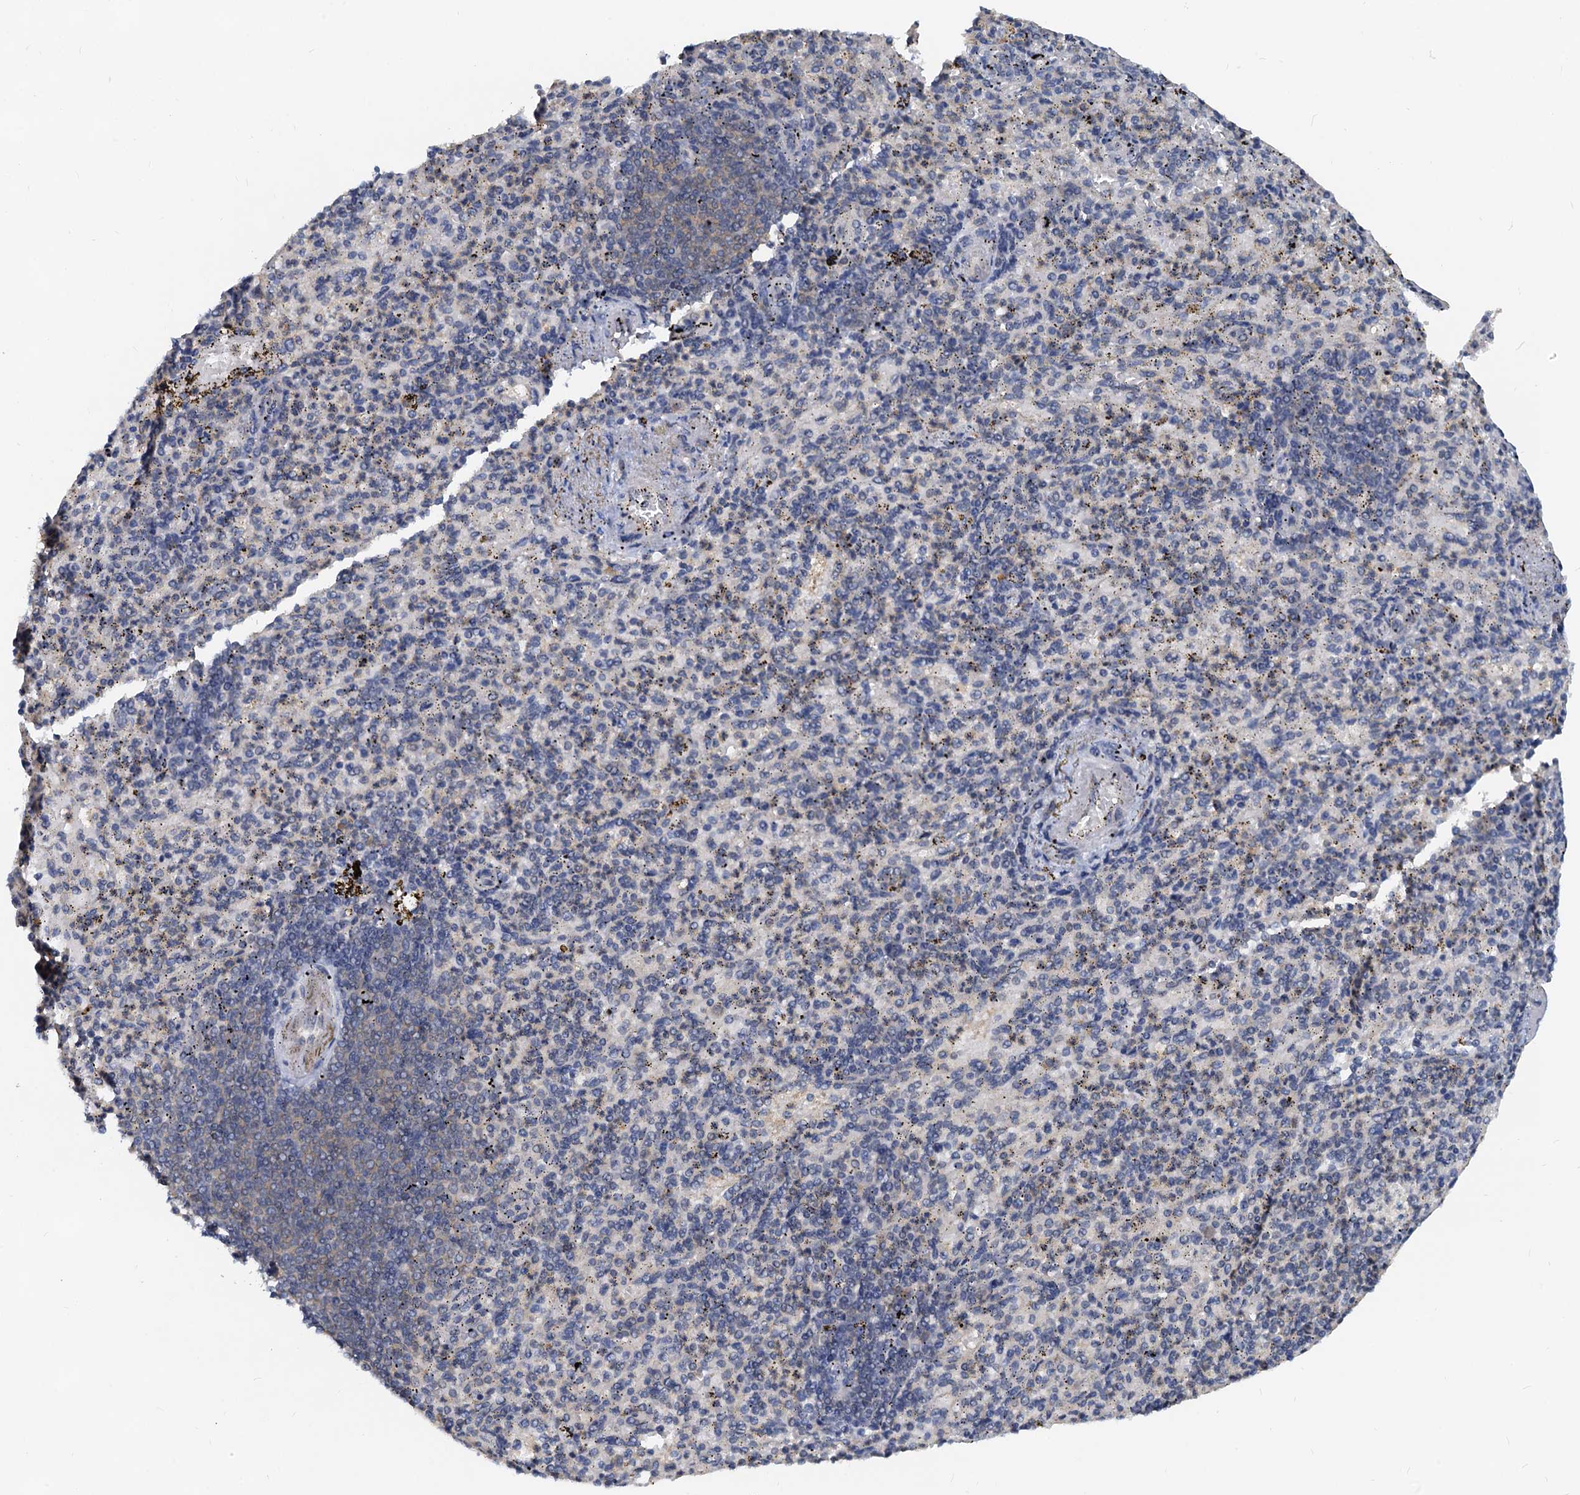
{"staining": {"intensity": "weak", "quantity": "25%-75%", "location": "cytoplasmic/membranous"}, "tissue": "spleen", "cell_type": "Cells in red pulp", "image_type": "normal", "snomed": [{"axis": "morphology", "description": "Normal tissue, NOS"}, {"axis": "topography", "description": "Spleen"}], "caption": "Cells in red pulp show low levels of weak cytoplasmic/membranous expression in approximately 25%-75% of cells in unremarkable human spleen.", "gene": "PTGES3", "patient": {"sex": "female", "age": 74}}